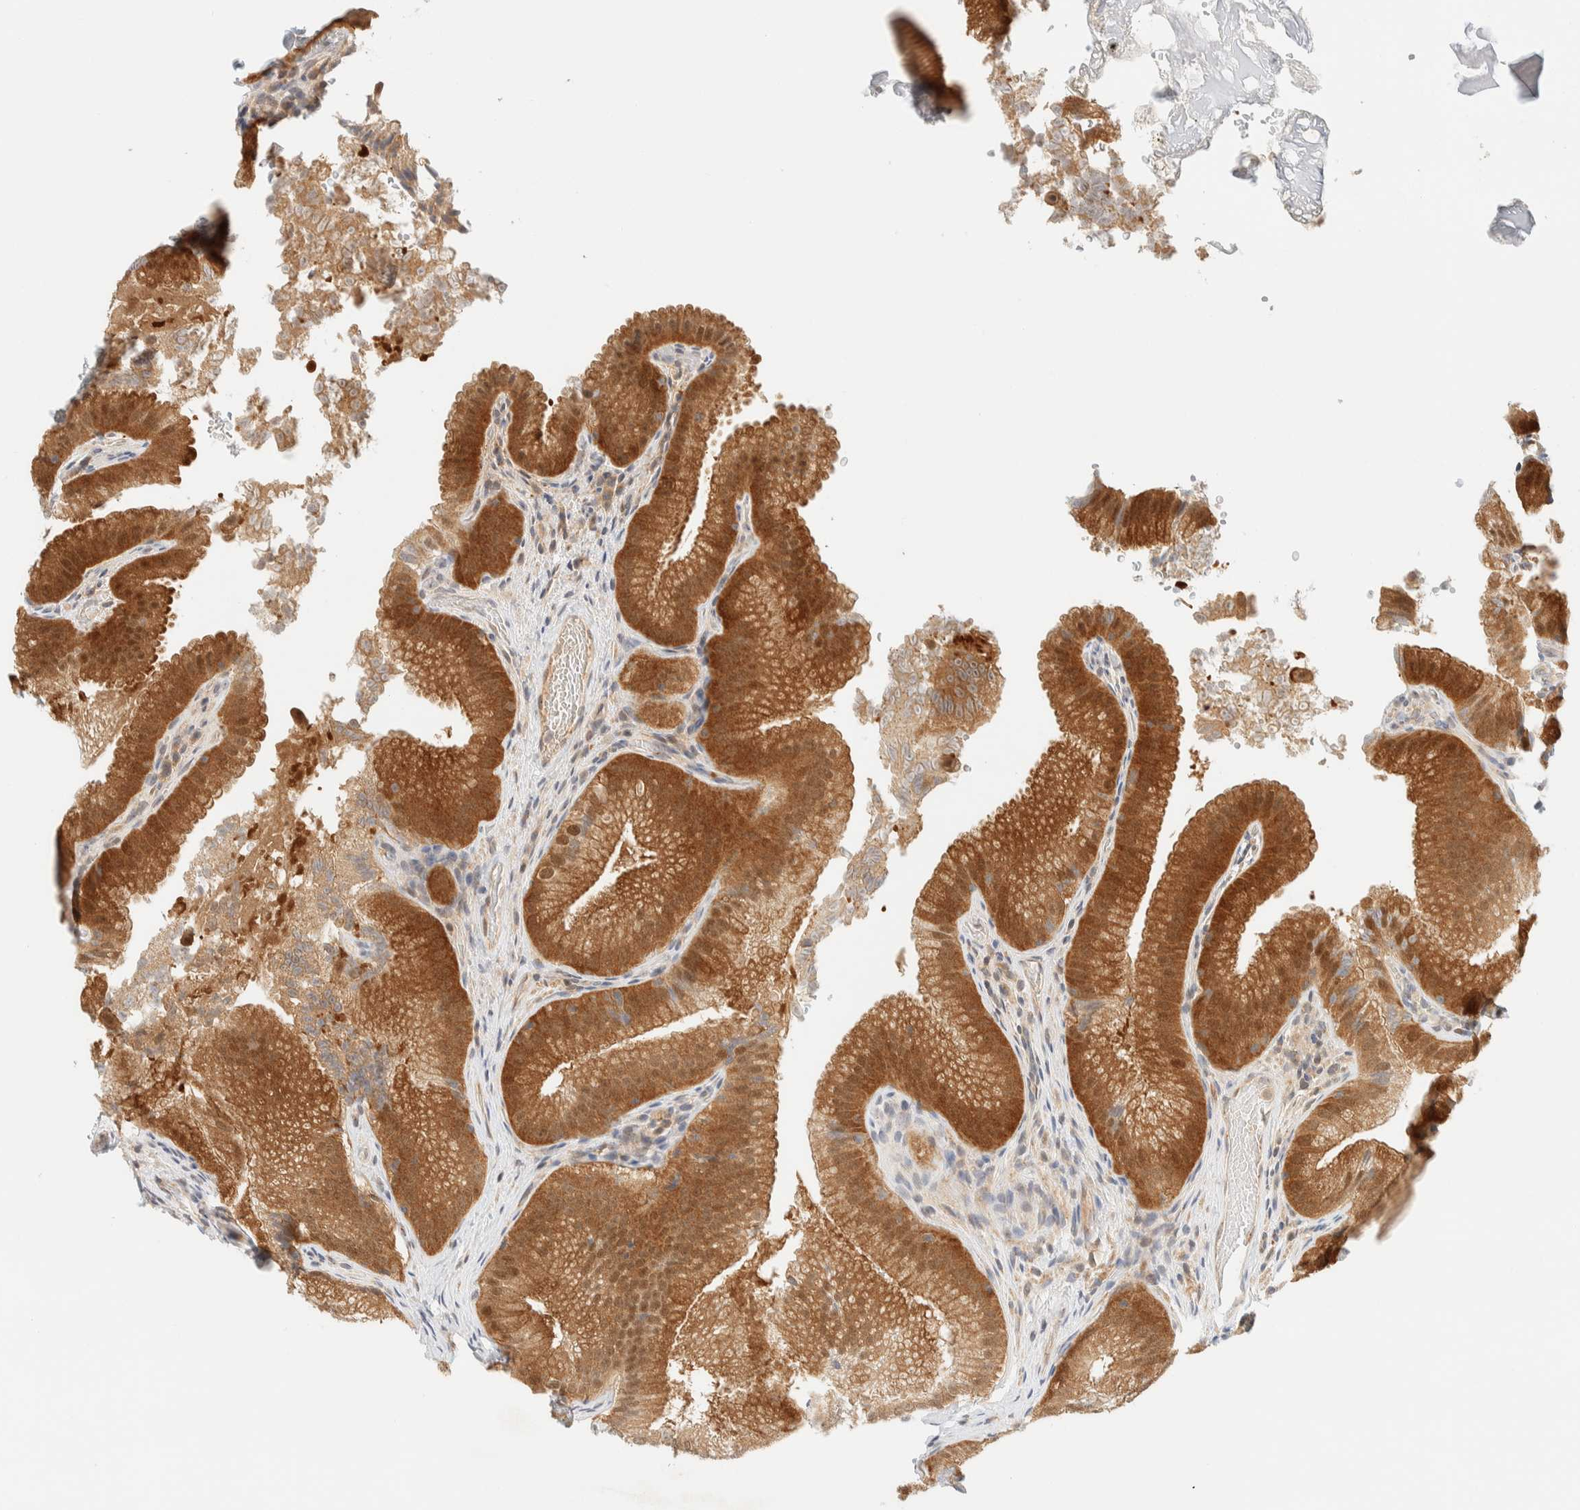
{"staining": {"intensity": "moderate", "quantity": ">75%", "location": "cytoplasmic/membranous,nuclear"}, "tissue": "gallbladder", "cell_type": "Glandular cells", "image_type": "normal", "snomed": [{"axis": "morphology", "description": "Normal tissue, NOS"}, {"axis": "topography", "description": "Gallbladder"}], "caption": "Brown immunohistochemical staining in benign gallbladder displays moderate cytoplasmic/membranous,nuclear positivity in approximately >75% of glandular cells. The staining was performed using DAB to visualize the protein expression in brown, while the nuclei were stained in blue with hematoxylin (Magnification: 20x).", "gene": "PCYT2", "patient": {"sex": "female", "age": 30}}